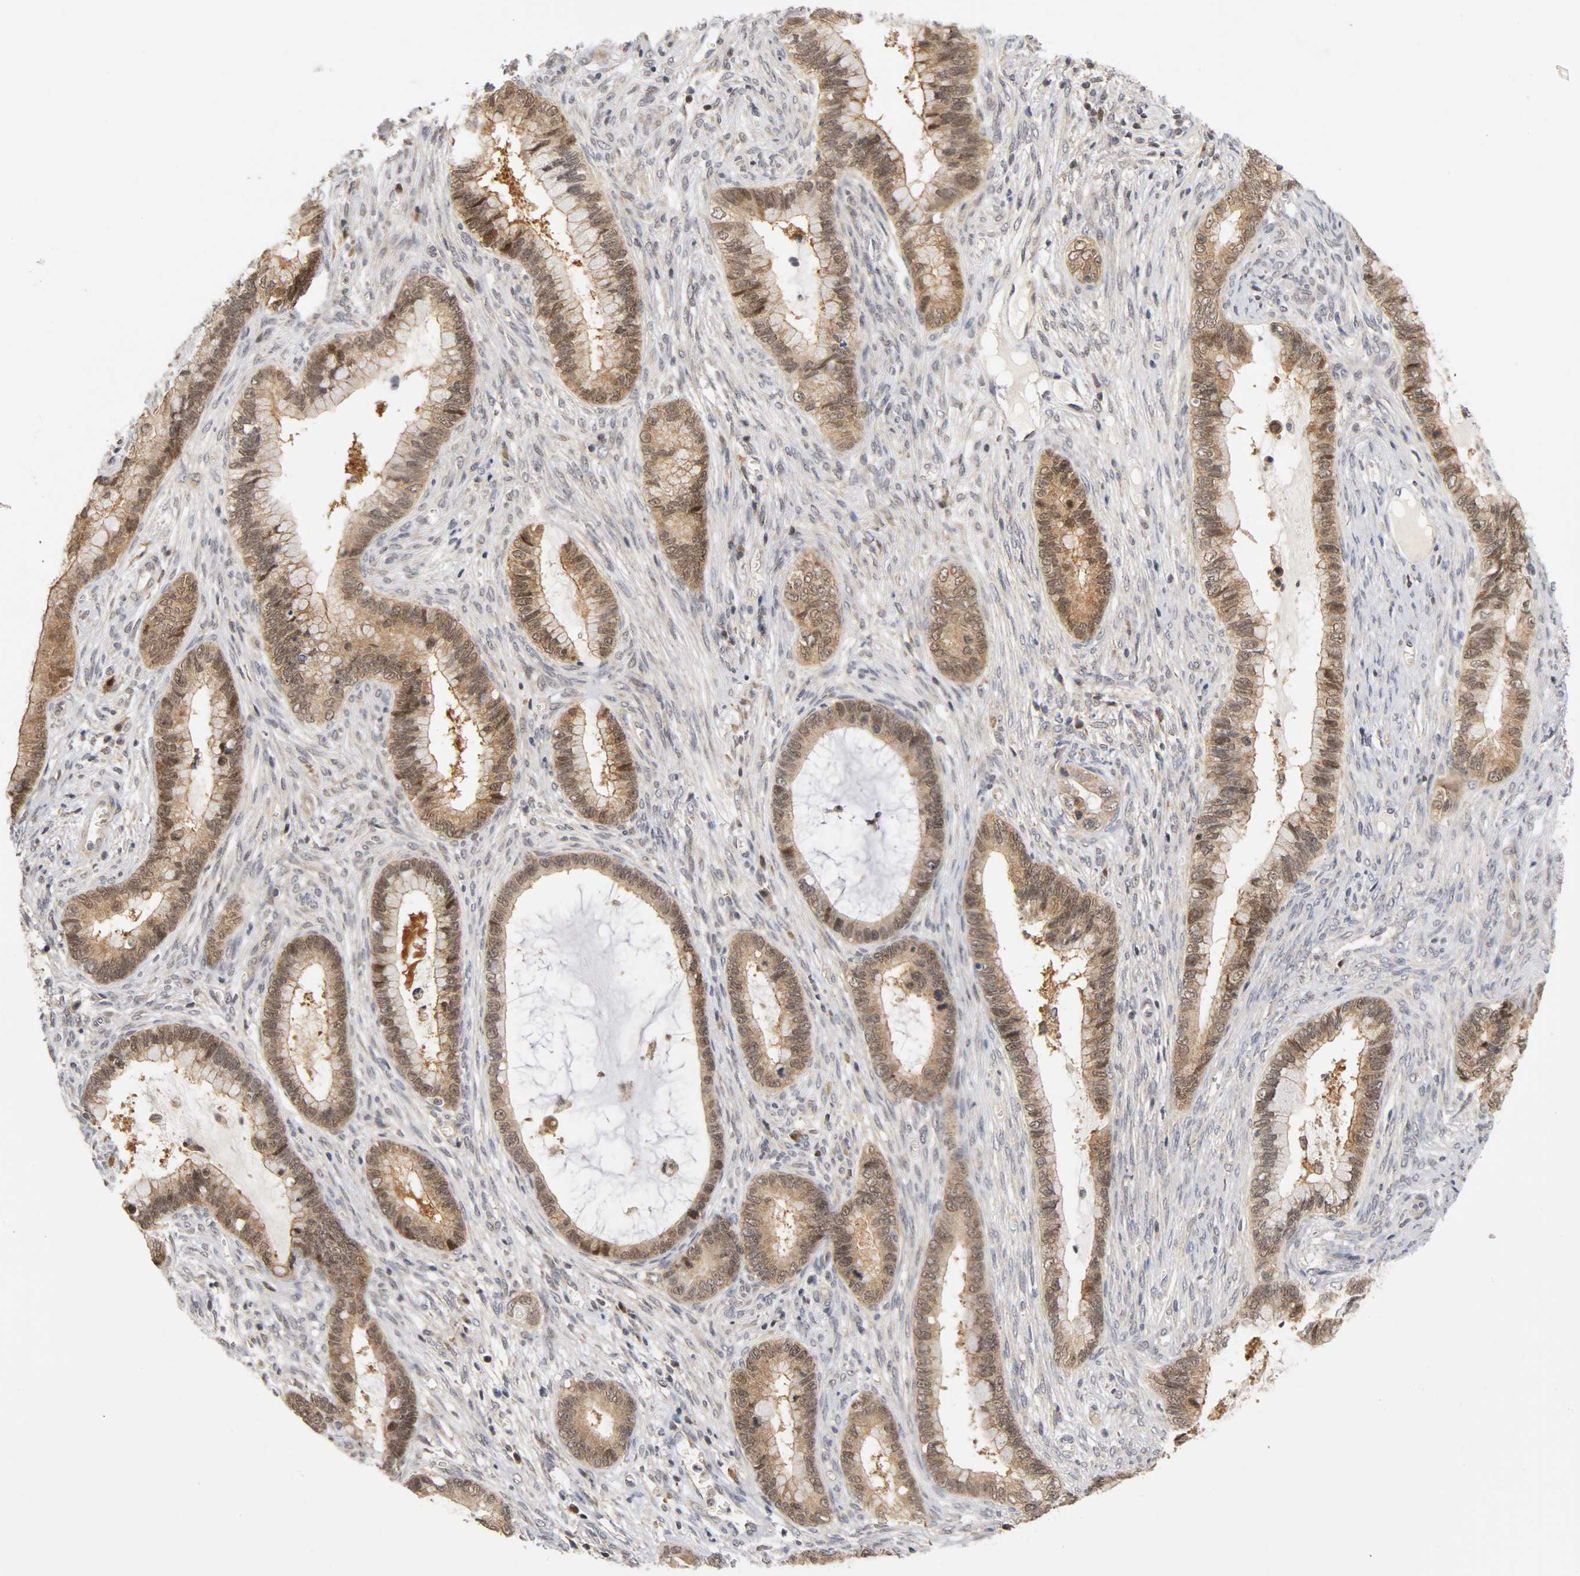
{"staining": {"intensity": "moderate", "quantity": ">75%", "location": "cytoplasmic/membranous,nuclear"}, "tissue": "cervical cancer", "cell_type": "Tumor cells", "image_type": "cancer", "snomed": [{"axis": "morphology", "description": "Adenocarcinoma, NOS"}, {"axis": "topography", "description": "Cervix"}], "caption": "Adenocarcinoma (cervical) tissue reveals moderate cytoplasmic/membranous and nuclear expression in approximately >75% of tumor cells, visualized by immunohistochemistry. (IHC, brightfield microscopy, high magnification).", "gene": "UBE2M", "patient": {"sex": "female", "age": 44}}